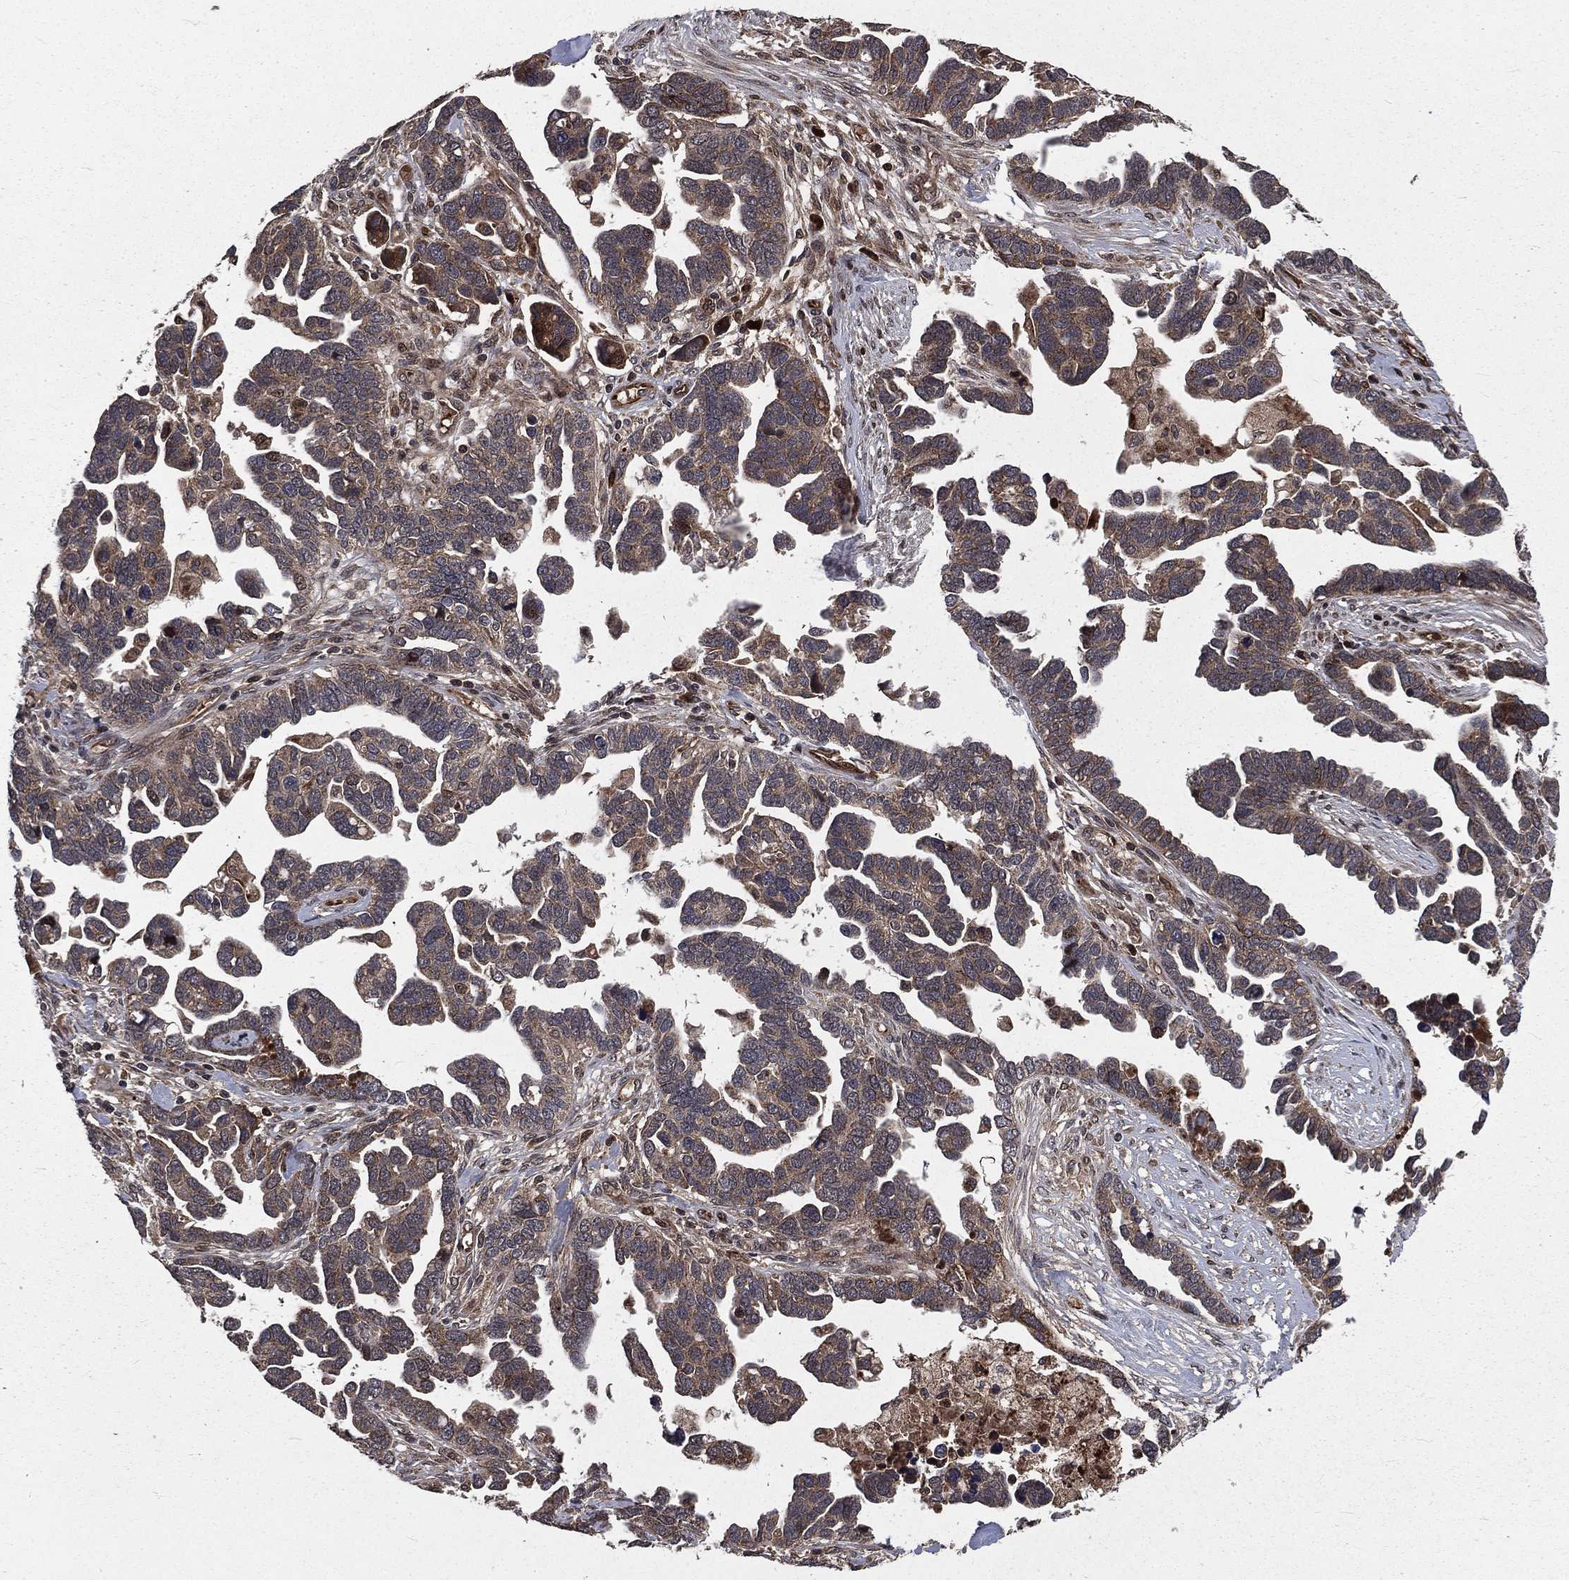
{"staining": {"intensity": "weak", "quantity": ">75%", "location": "cytoplasmic/membranous"}, "tissue": "ovarian cancer", "cell_type": "Tumor cells", "image_type": "cancer", "snomed": [{"axis": "morphology", "description": "Cystadenocarcinoma, serous, NOS"}, {"axis": "topography", "description": "Ovary"}], "caption": "IHC image of human ovarian cancer (serous cystadenocarcinoma) stained for a protein (brown), which reveals low levels of weak cytoplasmic/membranous staining in approximately >75% of tumor cells.", "gene": "LENG8", "patient": {"sex": "female", "age": 54}}